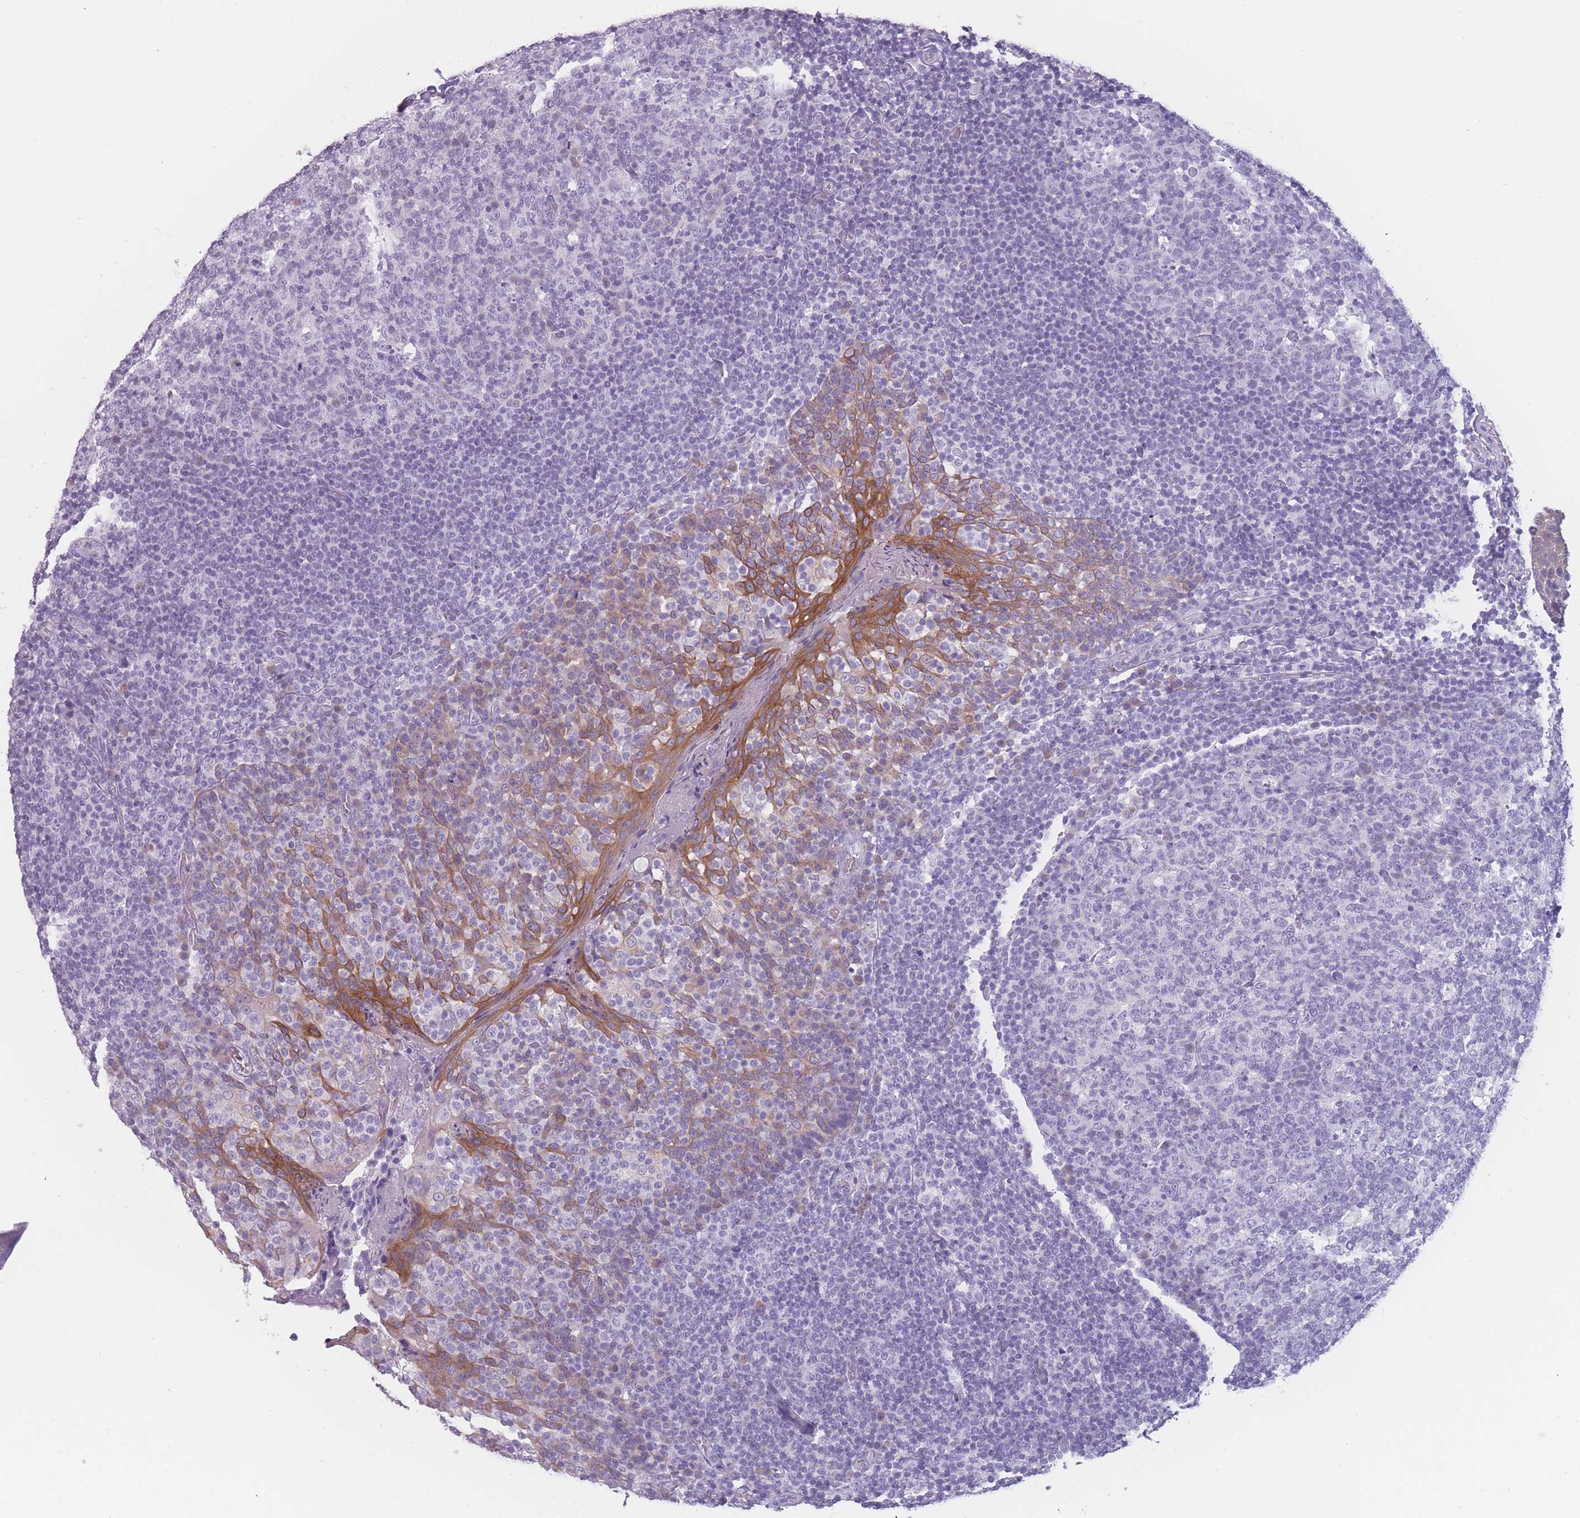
{"staining": {"intensity": "negative", "quantity": "none", "location": "none"}, "tissue": "tonsil", "cell_type": "Germinal center cells", "image_type": "normal", "snomed": [{"axis": "morphology", "description": "Normal tissue, NOS"}, {"axis": "topography", "description": "Tonsil"}], "caption": "Normal tonsil was stained to show a protein in brown. There is no significant staining in germinal center cells. (DAB (3,3'-diaminobenzidine) immunohistochemistry visualized using brightfield microscopy, high magnification).", "gene": "PPFIA3", "patient": {"sex": "female", "age": 19}}